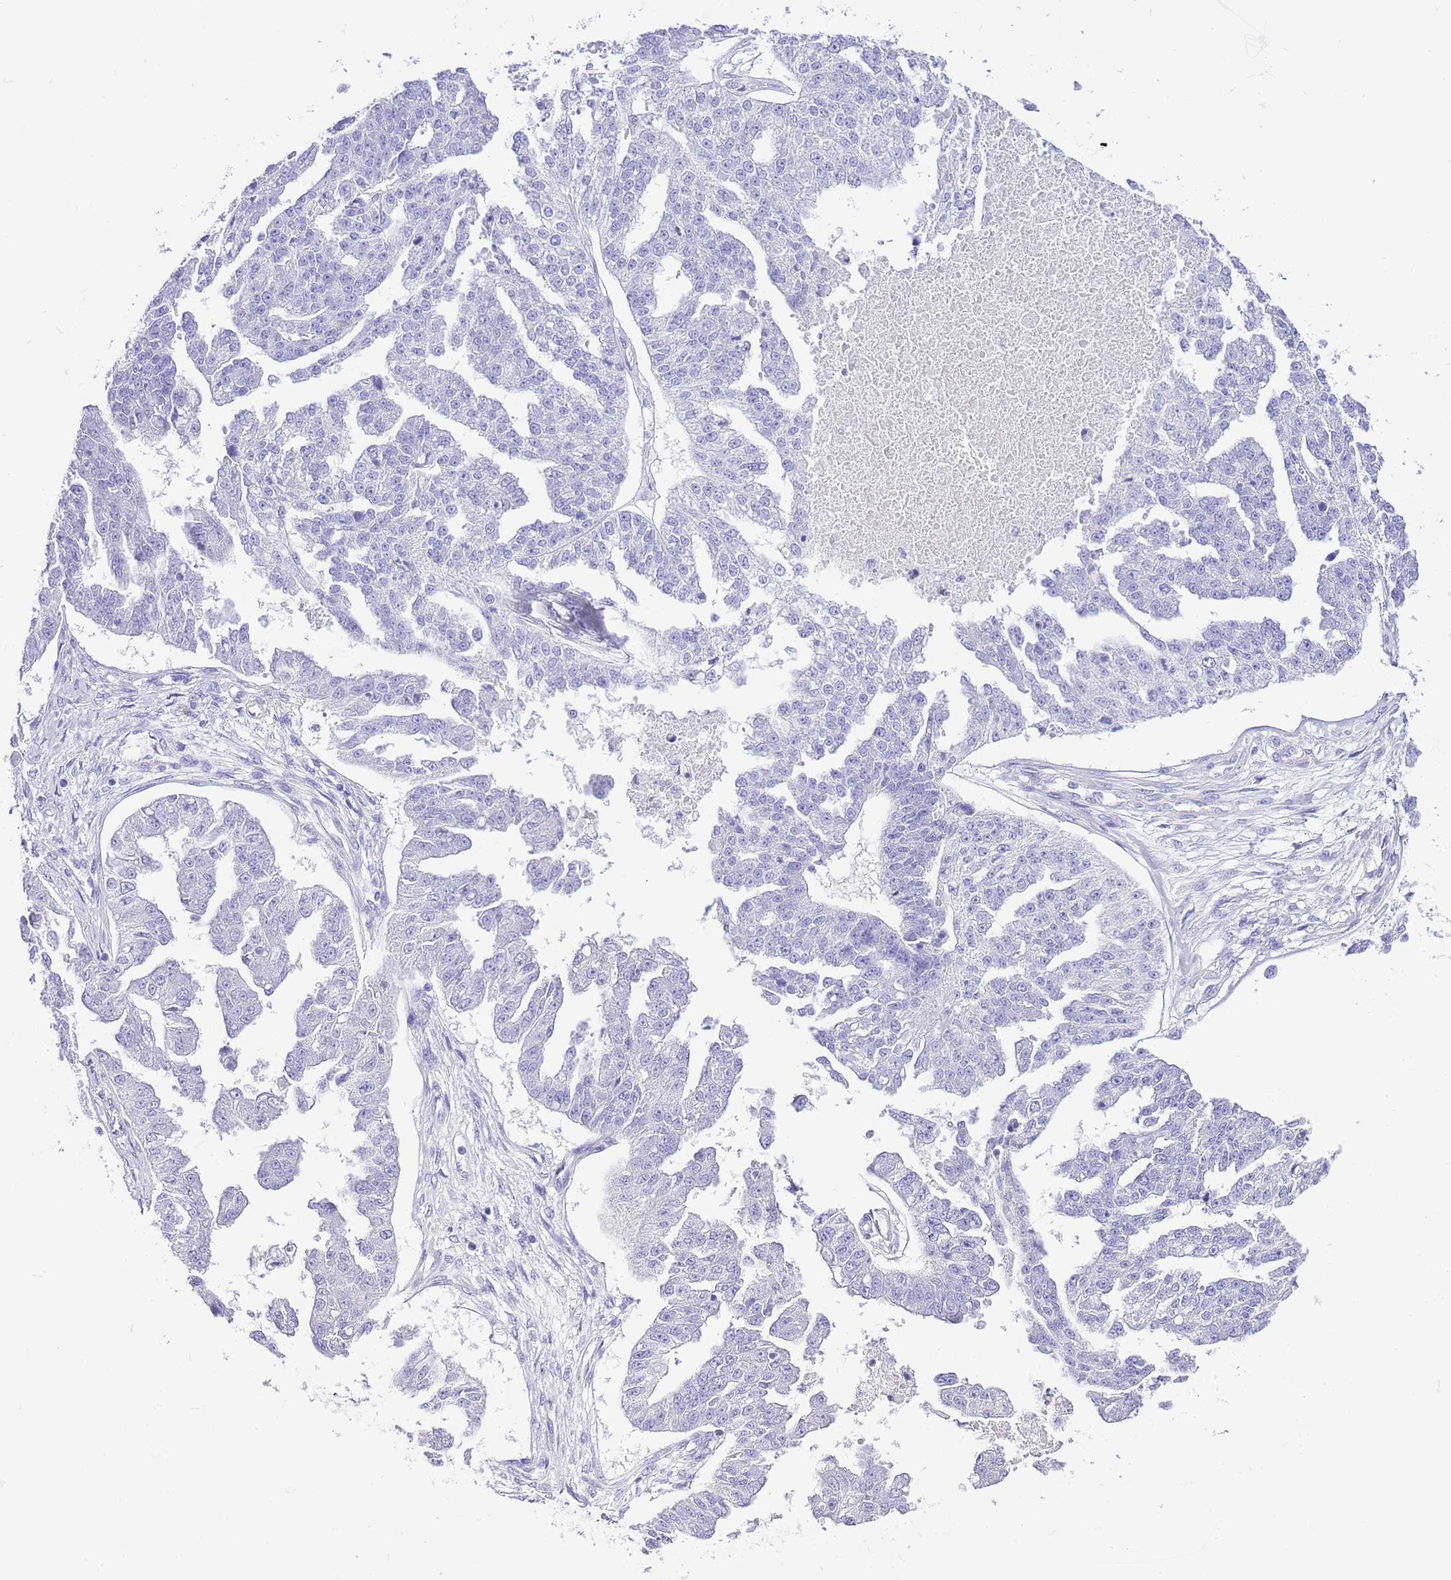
{"staining": {"intensity": "negative", "quantity": "none", "location": "none"}, "tissue": "ovarian cancer", "cell_type": "Tumor cells", "image_type": "cancer", "snomed": [{"axis": "morphology", "description": "Cystadenocarcinoma, serous, NOS"}, {"axis": "topography", "description": "Ovary"}], "caption": "This photomicrograph is of serous cystadenocarcinoma (ovarian) stained with immunohistochemistry (IHC) to label a protein in brown with the nuclei are counter-stained blue. There is no expression in tumor cells.", "gene": "BHLHA15", "patient": {"sex": "female", "age": 58}}